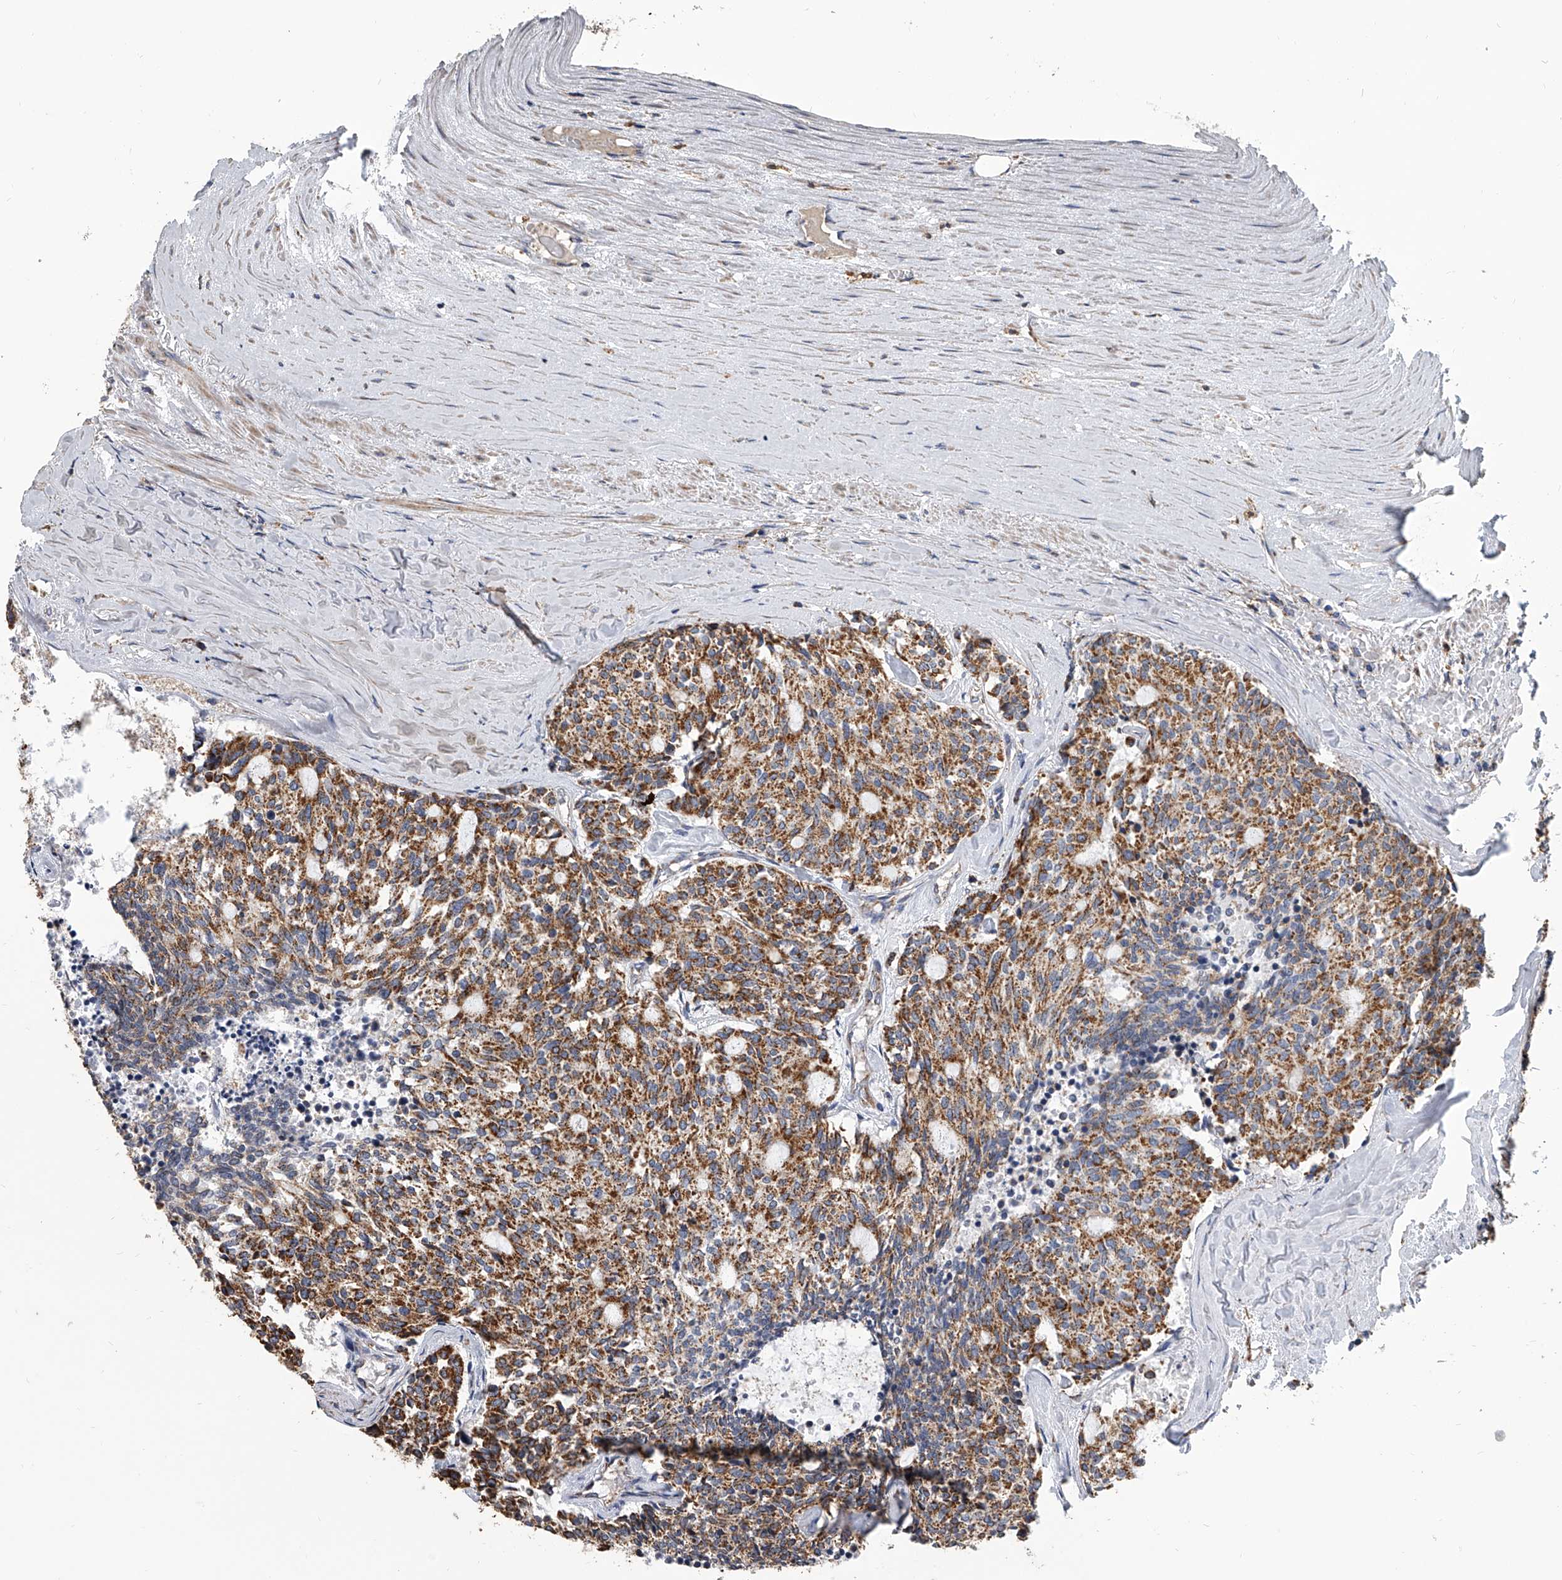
{"staining": {"intensity": "moderate", "quantity": ">75%", "location": "cytoplasmic/membranous"}, "tissue": "carcinoid", "cell_type": "Tumor cells", "image_type": "cancer", "snomed": [{"axis": "morphology", "description": "Carcinoid, malignant, NOS"}, {"axis": "topography", "description": "Pancreas"}], "caption": "Protein analysis of carcinoid tissue displays moderate cytoplasmic/membranous expression in about >75% of tumor cells. (DAB = brown stain, brightfield microscopy at high magnification).", "gene": "MRPL28", "patient": {"sex": "female", "age": 54}}